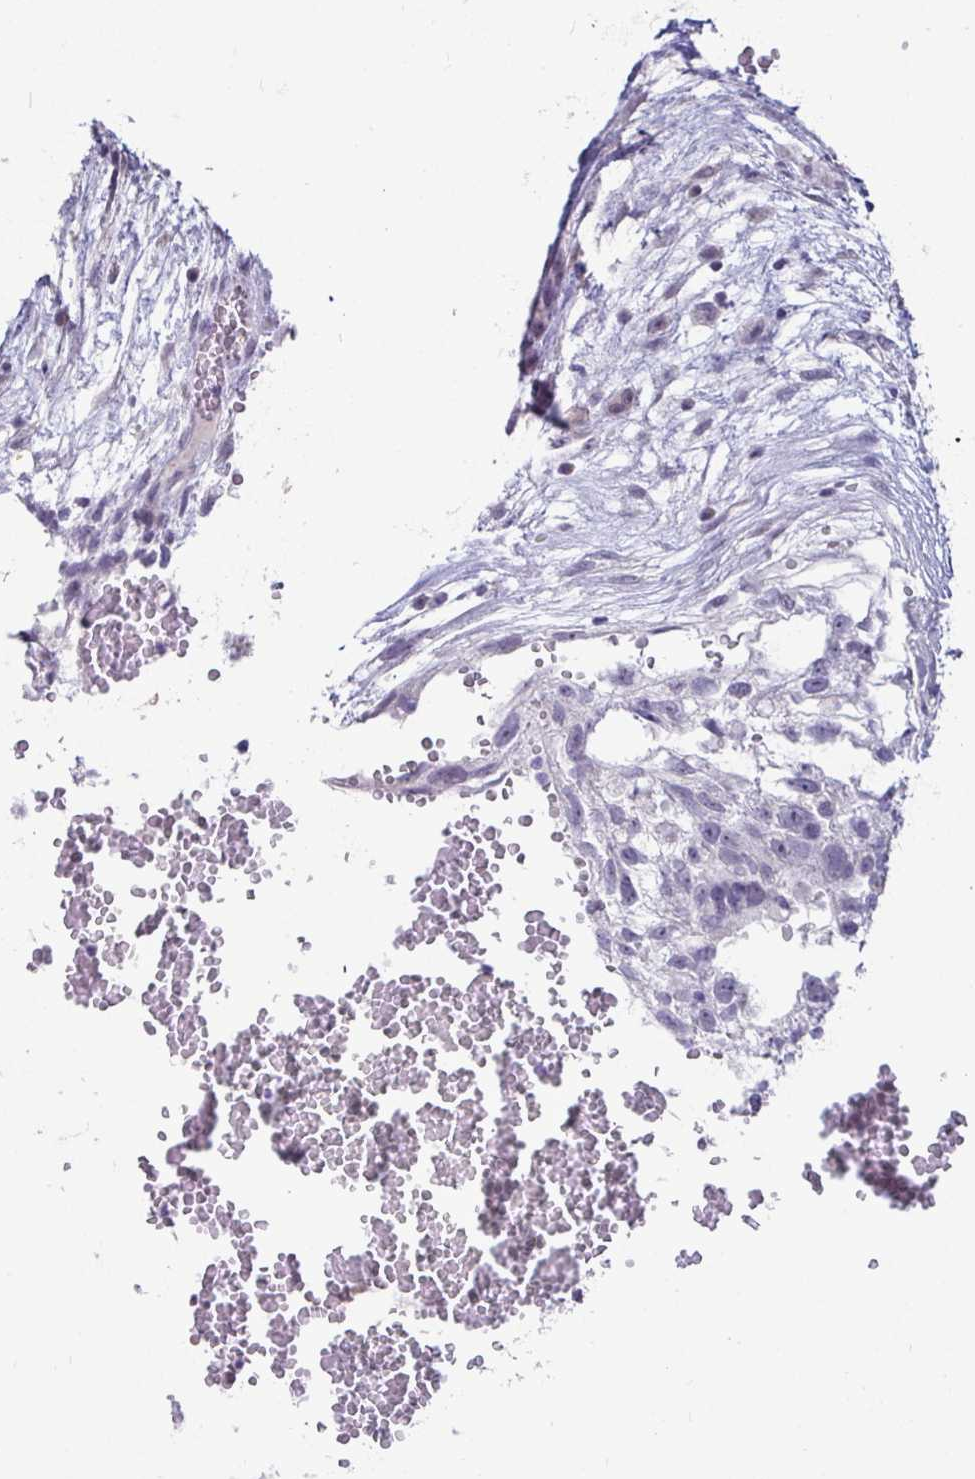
{"staining": {"intensity": "negative", "quantity": "none", "location": "none"}, "tissue": "testis cancer", "cell_type": "Tumor cells", "image_type": "cancer", "snomed": [{"axis": "morphology", "description": "Normal tissue, NOS"}, {"axis": "morphology", "description": "Carcinoma, Embryonal, NOS"}, {"axis": "topography", "description": "Testis"}], "caption": "IHC photomicrograph of neoplastic tissue: human testis cancer (embryonal carcinoma) stained with DAB (3,3'-diaminobenzidine) demonstrates no significant protein staining in tumor cells.", "gene": "CR2", "patient": {"sex": "male", "age": 32}}